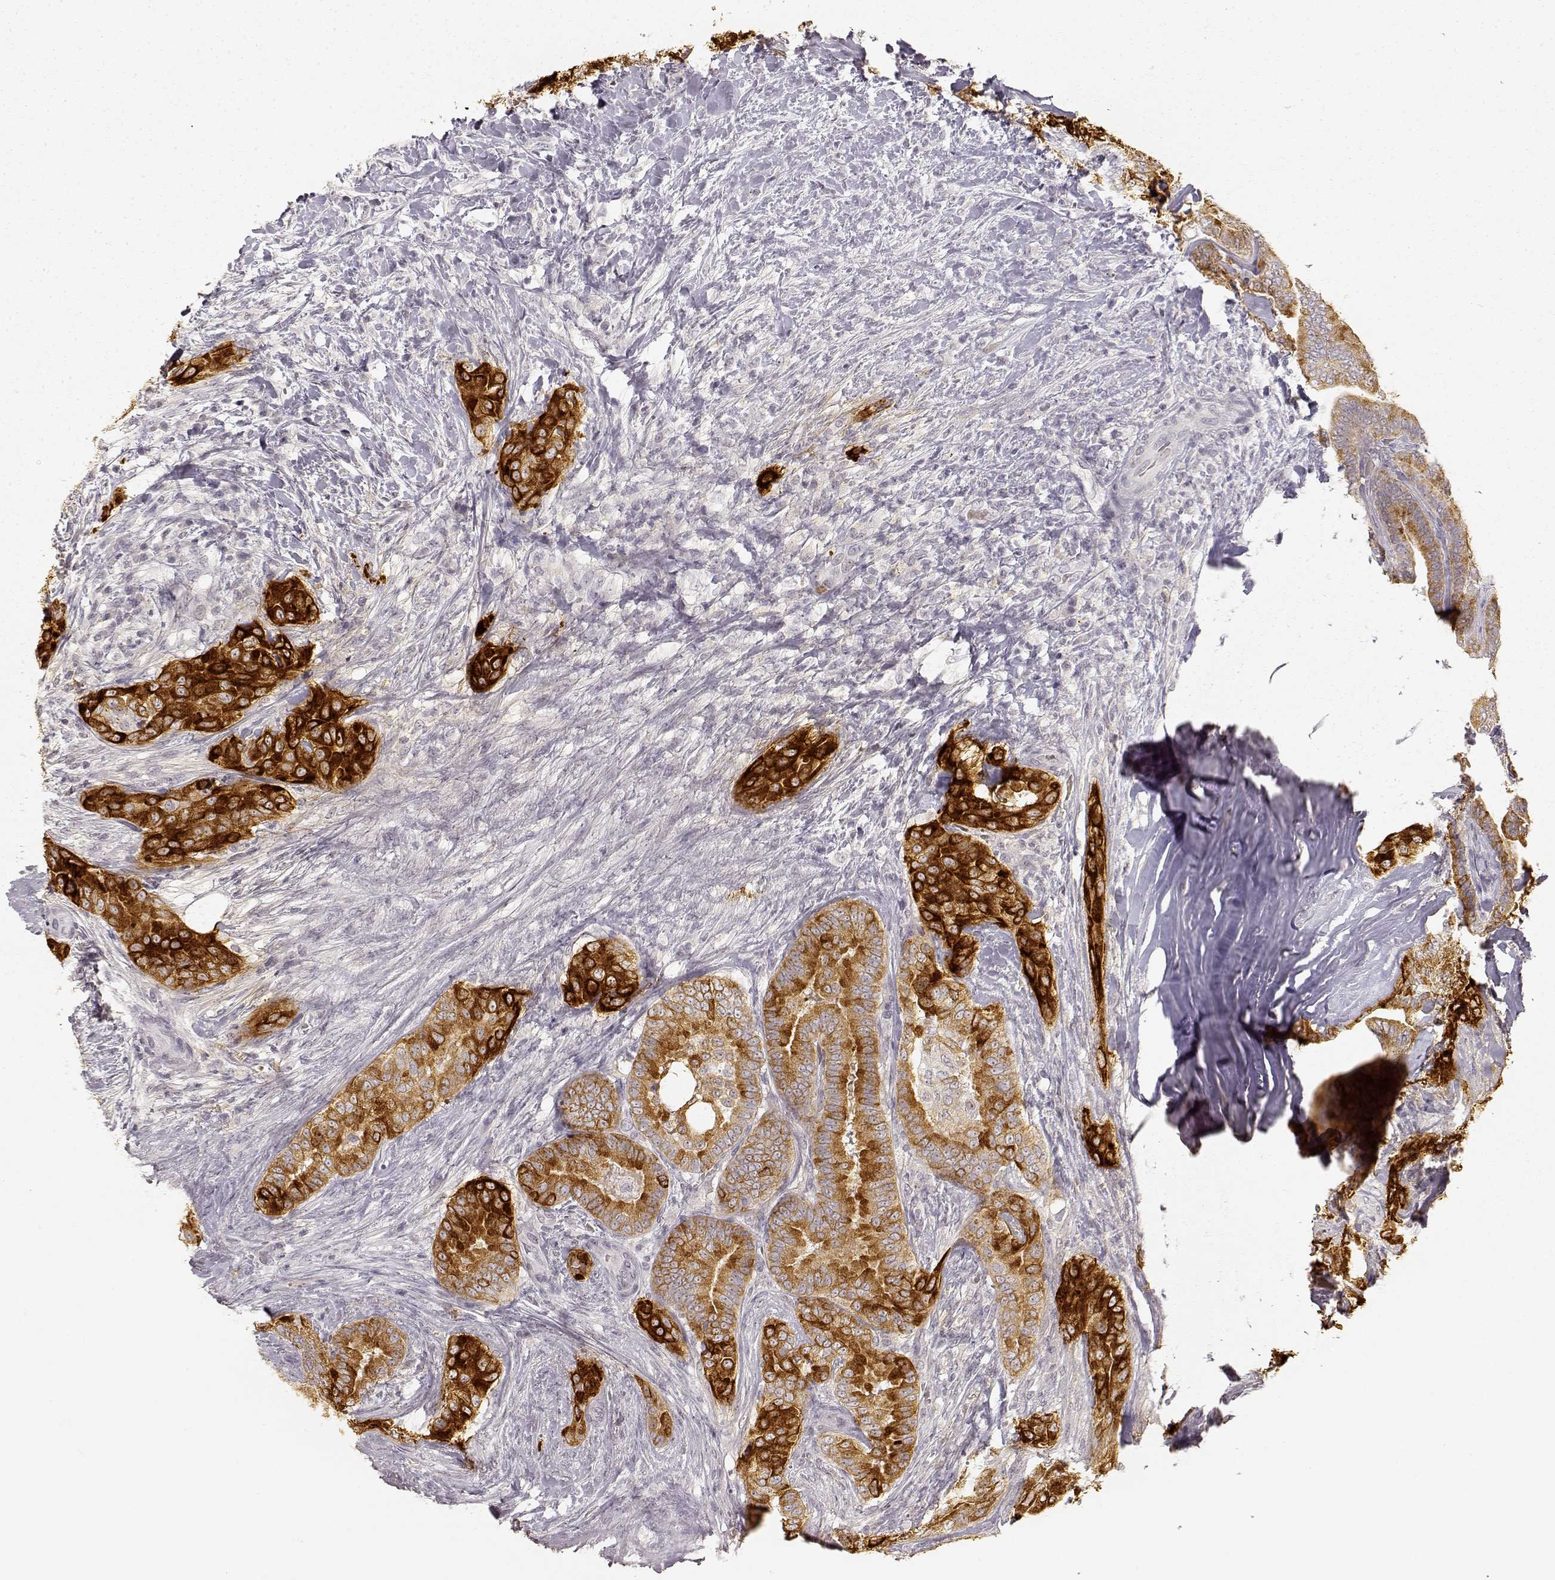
{"staining": {"intensity": "strong", "quantity": ">75%", "location": "cytoplasmic/membranous"}, "tissue": "thyroid cancer", "cell_type": "Tumor cells", "image_type": "cancer", "snomed": [{"axis": "morphology", "description": "Papillary adenocarcinoma, NOS"}, {"axis": "topography", "description": "Thyroid gland"}], "caption": "A micrograph of human thyroid cancer stained for a protein reveals strong cytoplasmic/membranous brown staining in tumor cells. The staining was performed using DAB, with brown indicating positive protein expression. Nuclei are stained blue with hematoxylin.", "gene": "LAMC2", "patient": {"sex": "male", "age": 61}}